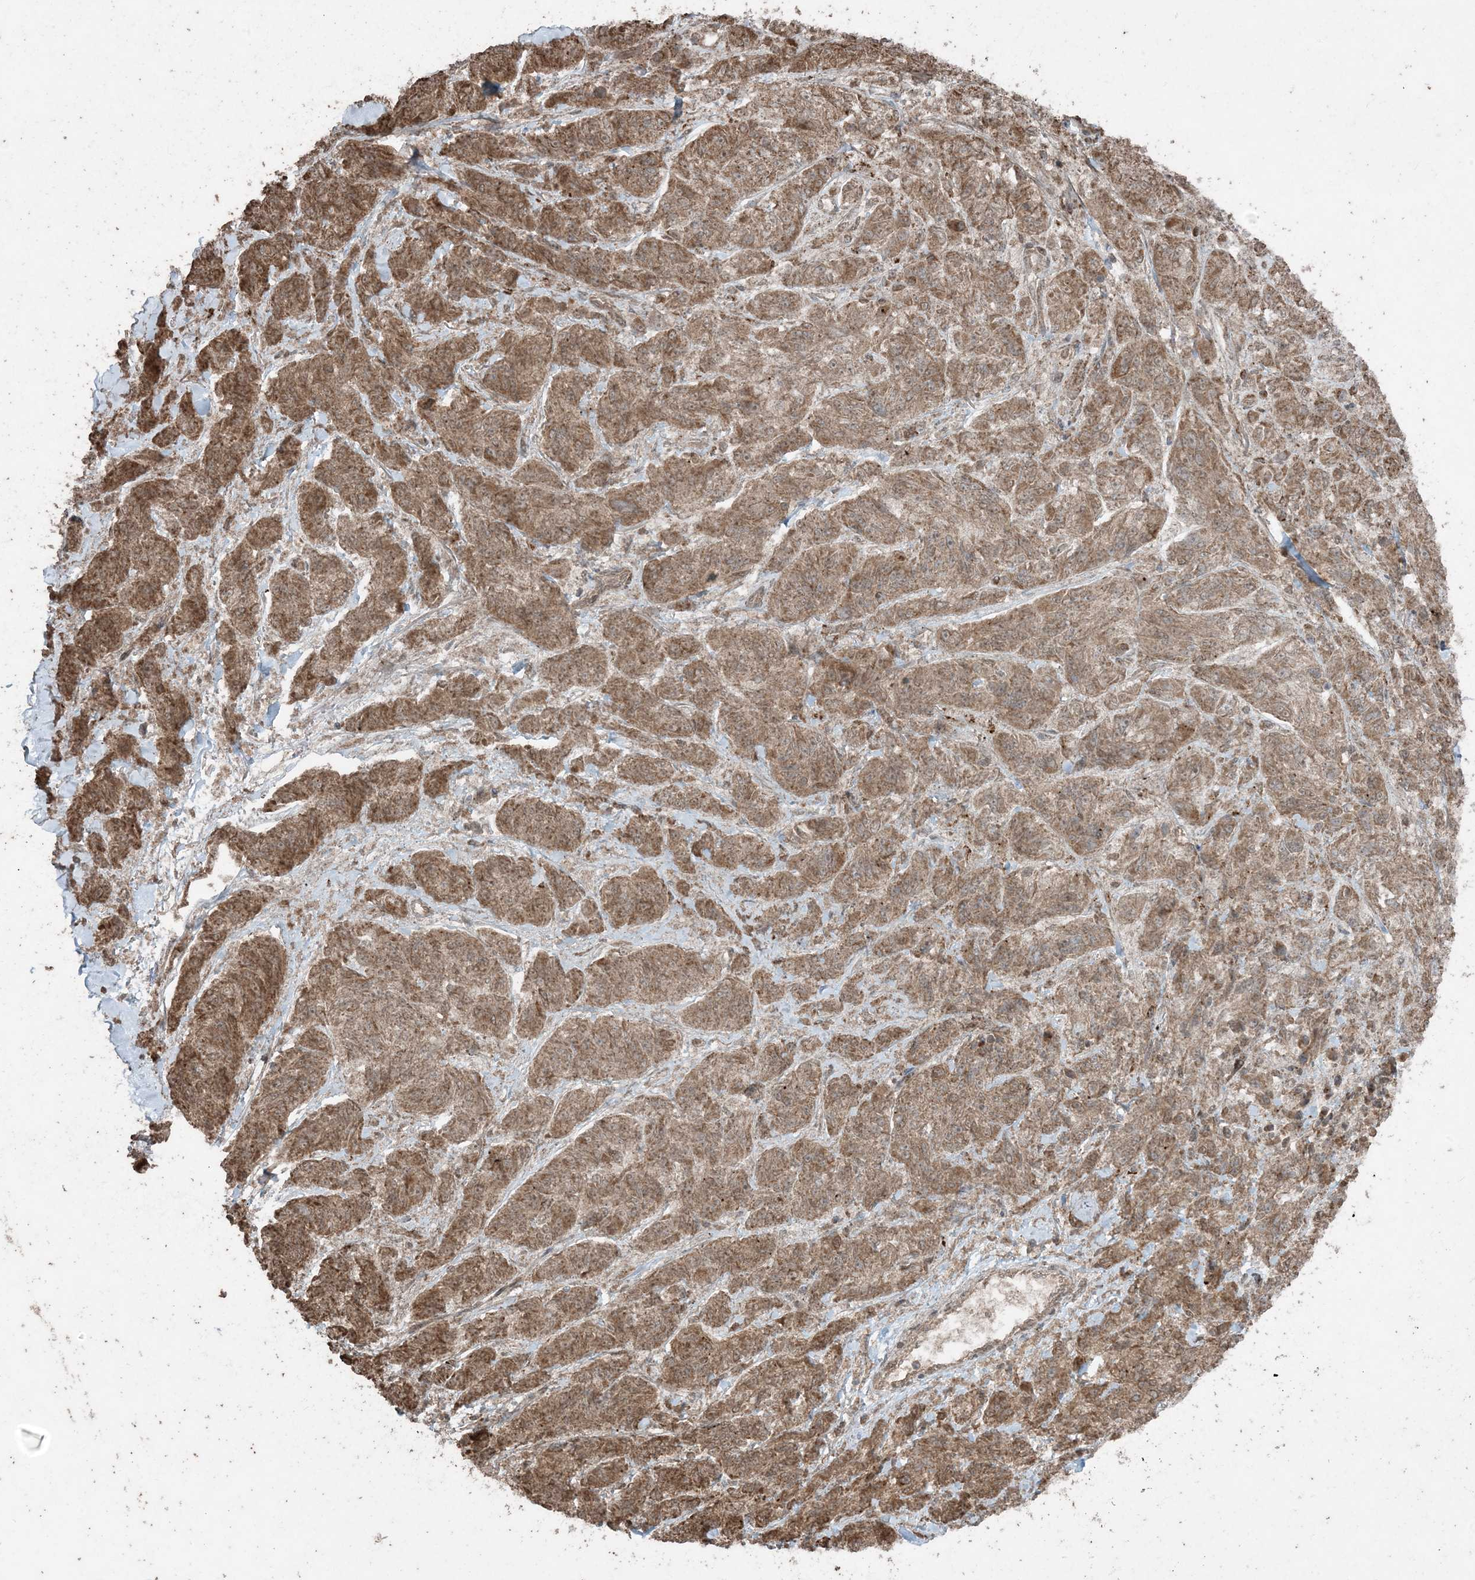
{"staining": {"intensity": "moderate", "quantity": ">75%", "location": "cytoplasmic/membranous,nuclear"}, "tissue": "melanoma", "cell_type": "Tumor cells", "image_type": "cancer", "snomed": [{"axis": "morphology", "description": "Malignant melanoma, NOS"}, {"axis": "topography", "description": "Skin"}], "caption": "Melanoma was stained to show a protein in brown. There is medium levels of moderate cytoplasmic/membranous and nuclear expression in approximately >75% of tumor cells.", "gene": "DDX19B", "patient": {"sex": "male", "age": 53}}